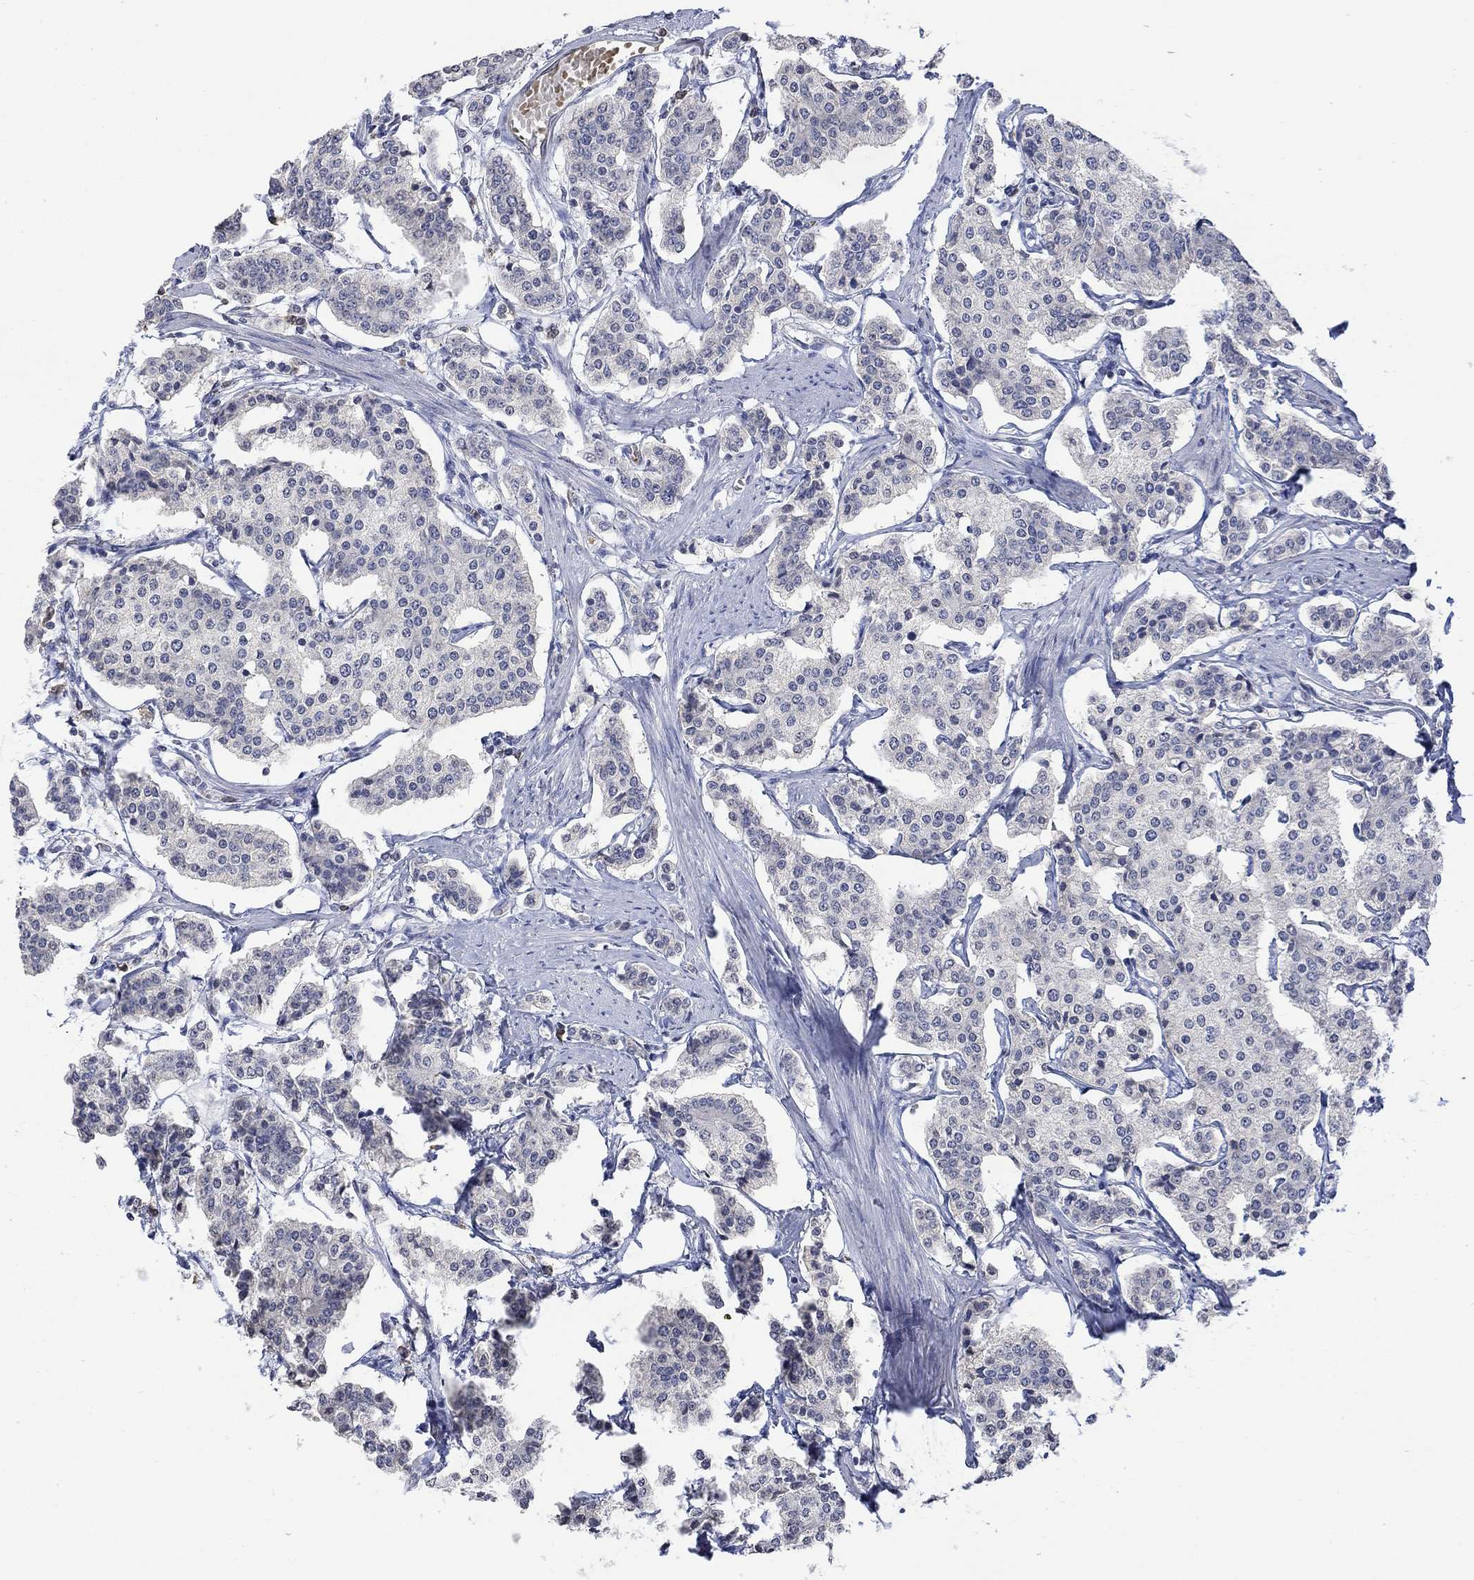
{"staining": {"intensity": "negative", "quantity": "none", "location": "none"}, "tissue": "carcinoid", "cell_type": "Tumor cells", "image_type": "cancer", "snomed": [{"axis": "morphology", "description": "Carcinoid, malignant, NOS"}, {"axis": "topography", "description": "Small intestine"}], "caption": "Histopathology image shows no significant protein expression in tumor cells of carcinoid.", "gene": "TMEM255A", "patient": {"sex": "female", "age": 65}}